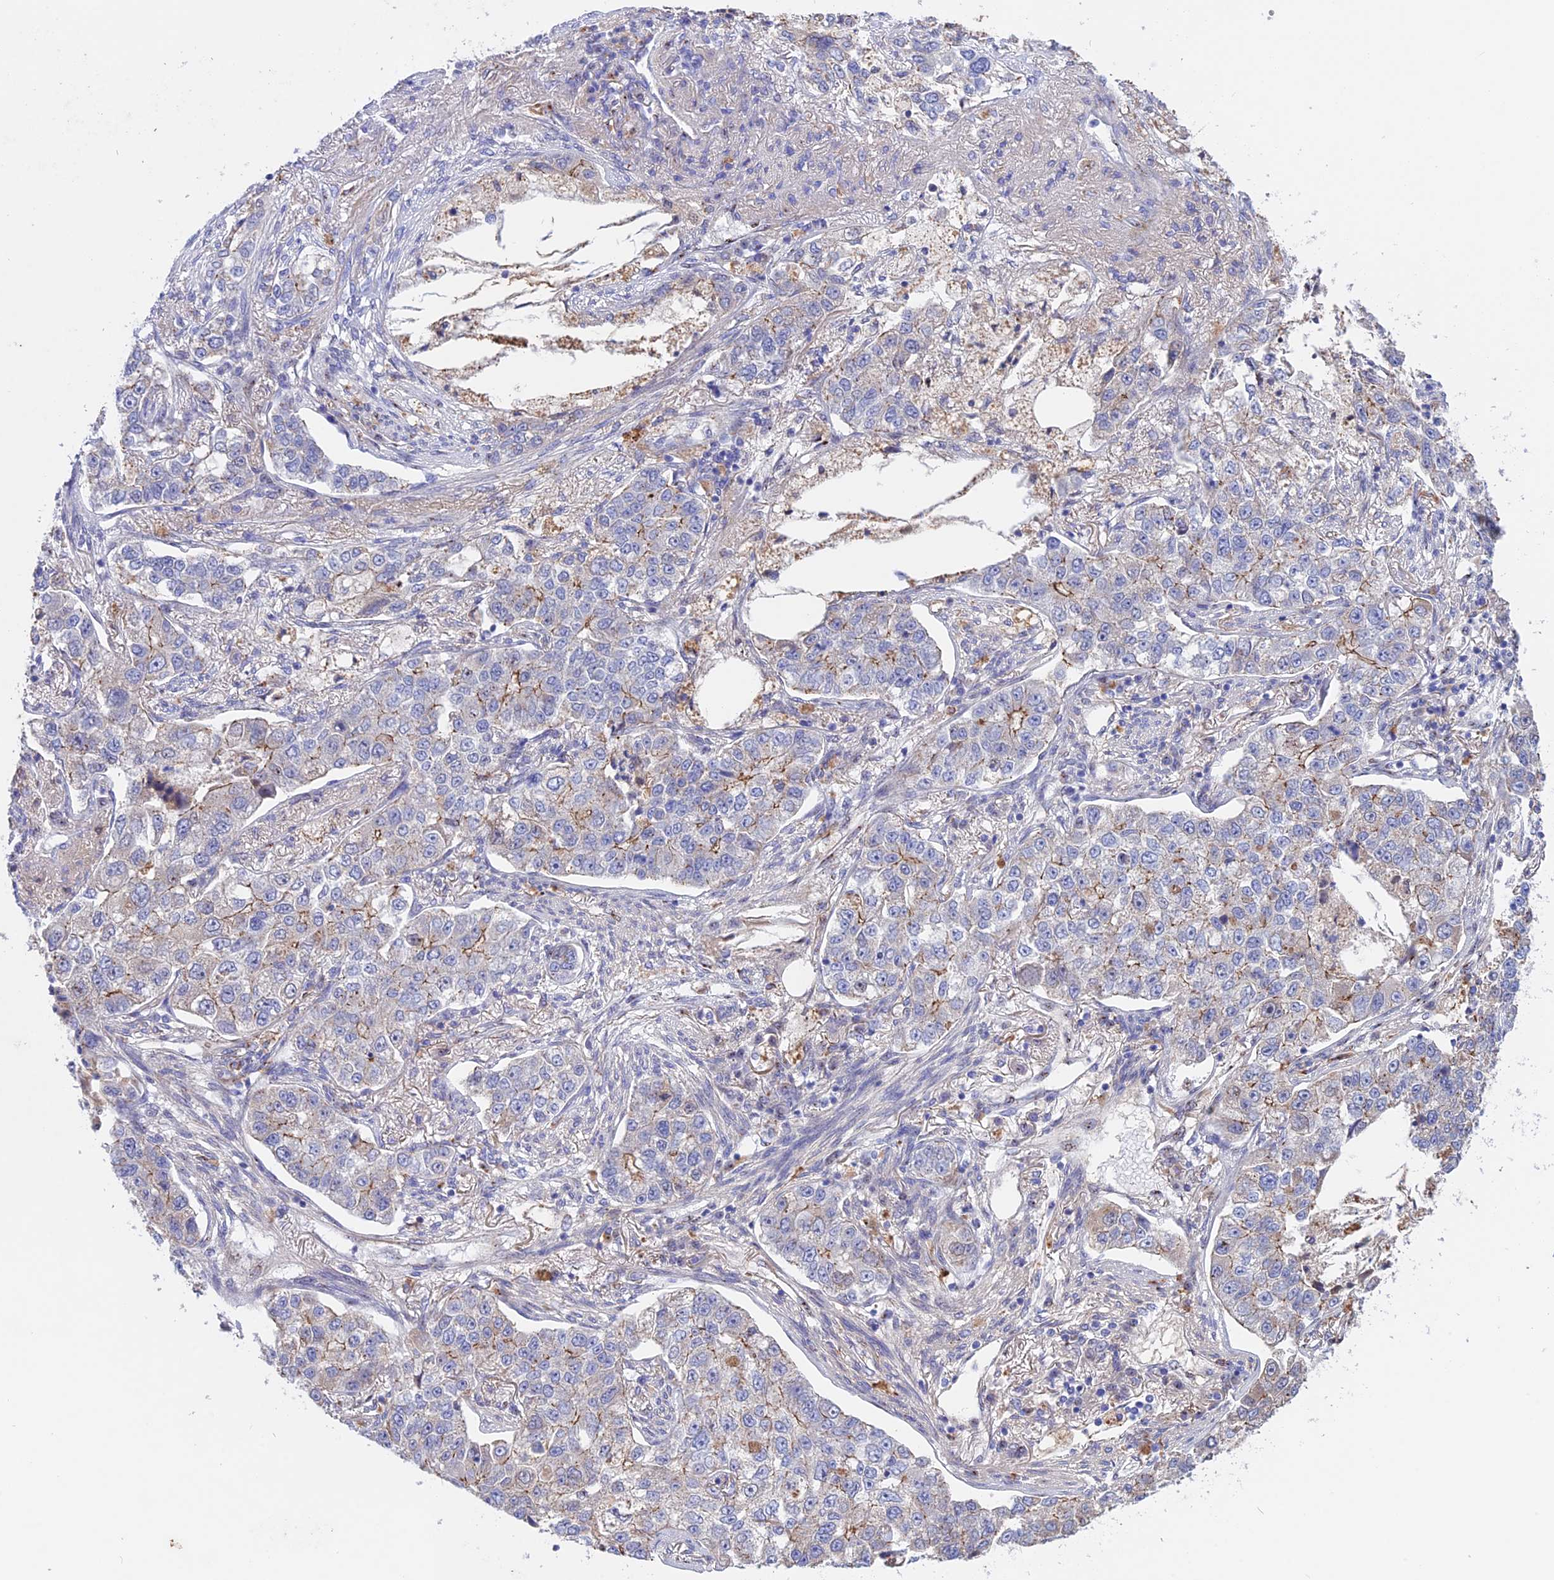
{"staining": {"intensity": "moderate", "quantity": "<25%", "location": "cytoplasmic/membranous"}, "tissue": "lung cancer", "cell_type": "Tumor cells", "image_type": "cancer", "snomed": [{"axis": "morphology", "description": "Adenocarcinoma, NOS"}, {"axis": "topography", "description": "Lung"}], "caption": "Lung cancer was stained to show a protein in brown. There is low levels of moderate cytoplasmic/membranous positivity in approximately <25% of tumor cells.", "gene": "GK5", "patient": {"sex": "male", "age": 49}}